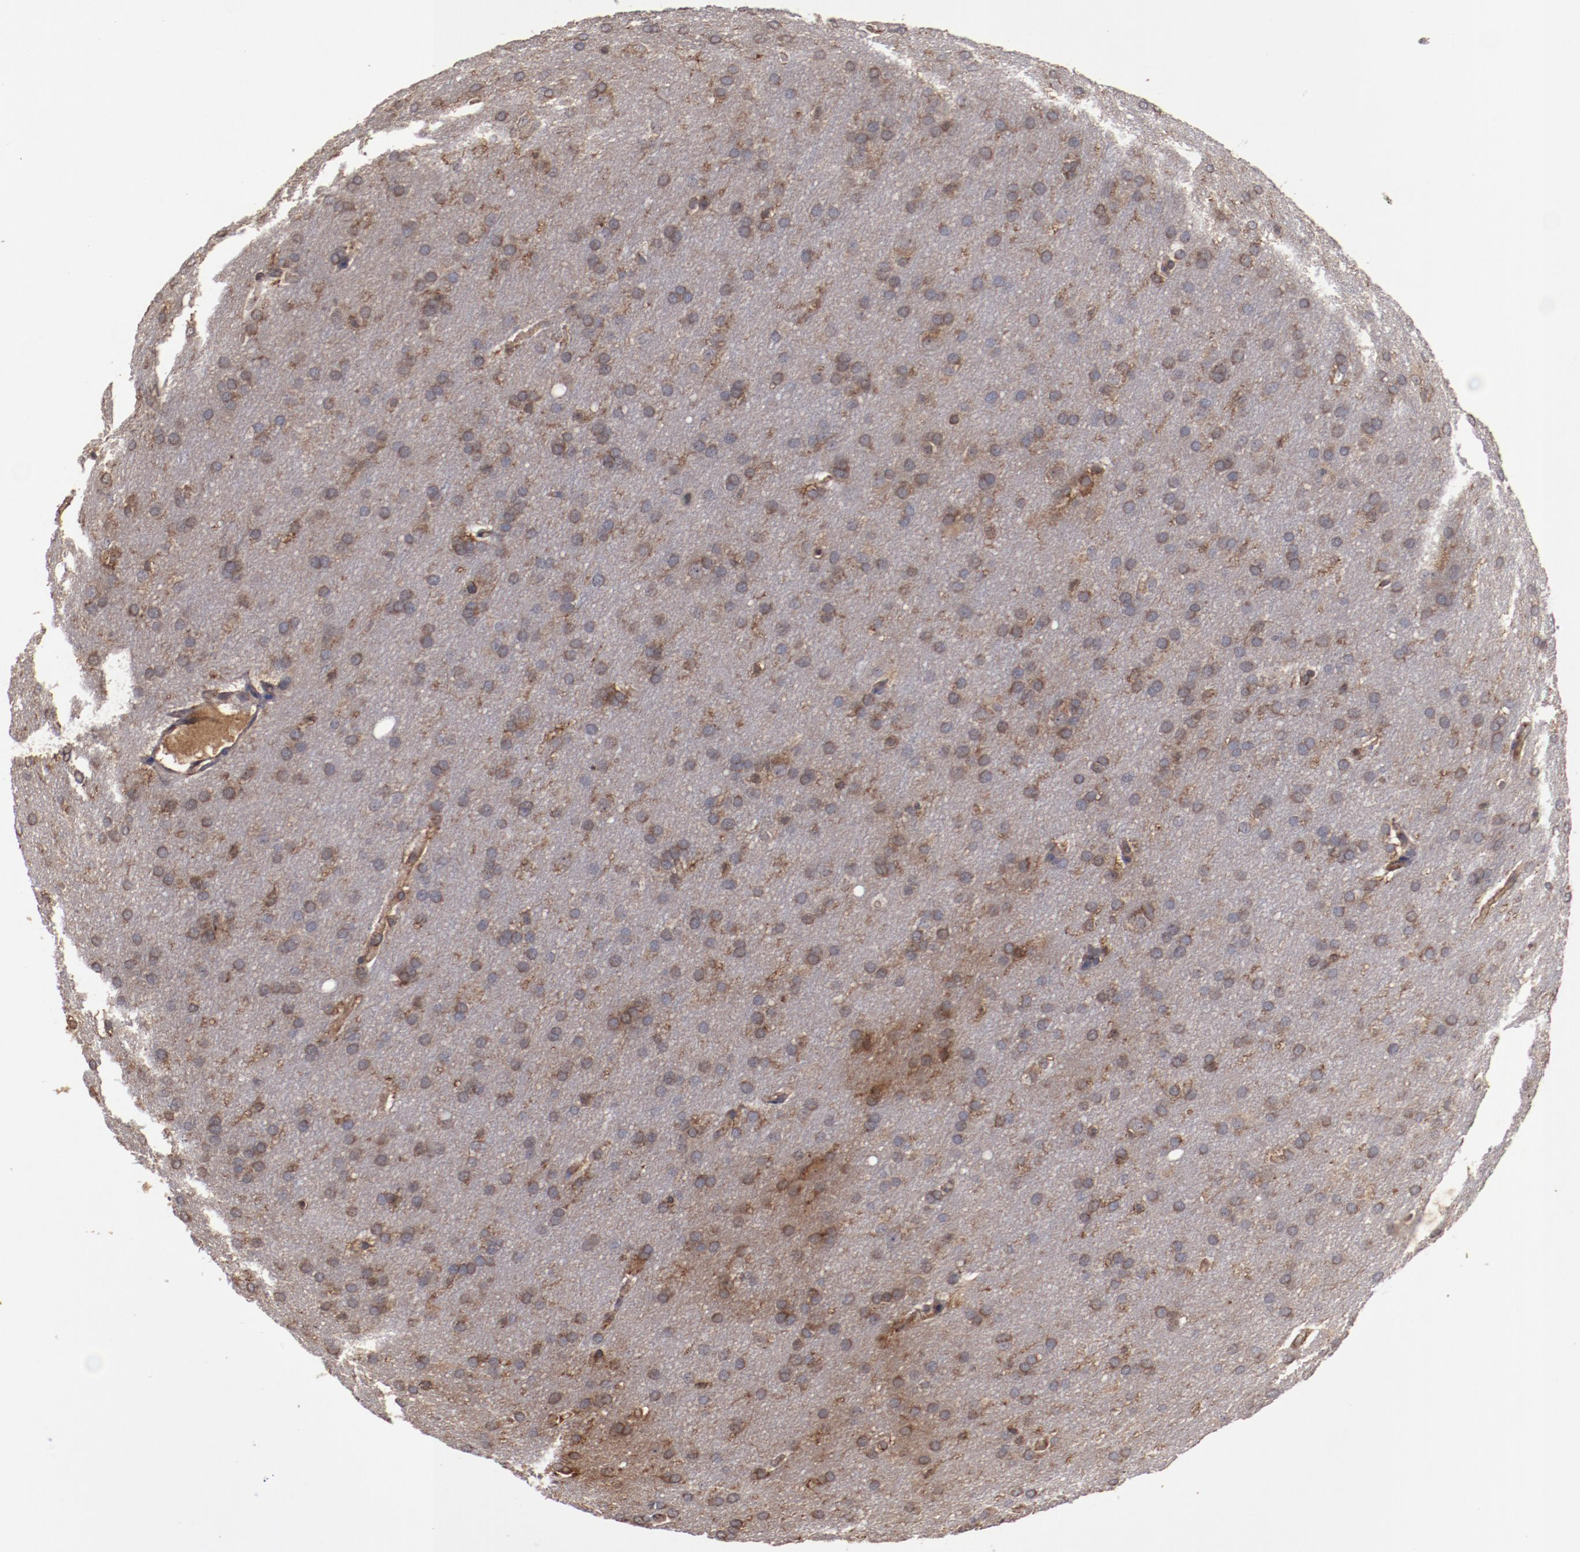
{"staining": {"intensity": "moderate", "quantity": ">75%", "location": "cytoplasmic/membranous"}, "tissue": "glioma", "cell_type": "Tumor cells", "image_type": "cancer", "snomed": [{"axis": "morphology", "description": "Glioma, malignant, Low grade"}, {"axis": "topography", "description": "Brain"}], "caption": "Protein expression analysis of human malignant glioma (low-grade) reveals moderate cytoplasmic/membranous expression in approximately >75% of tumor cells. (DAB = brown stain, brightfield microscopy at high magnification).", "gene": "DIPK2B", "patient": {"sex": "female", "age": 32}}